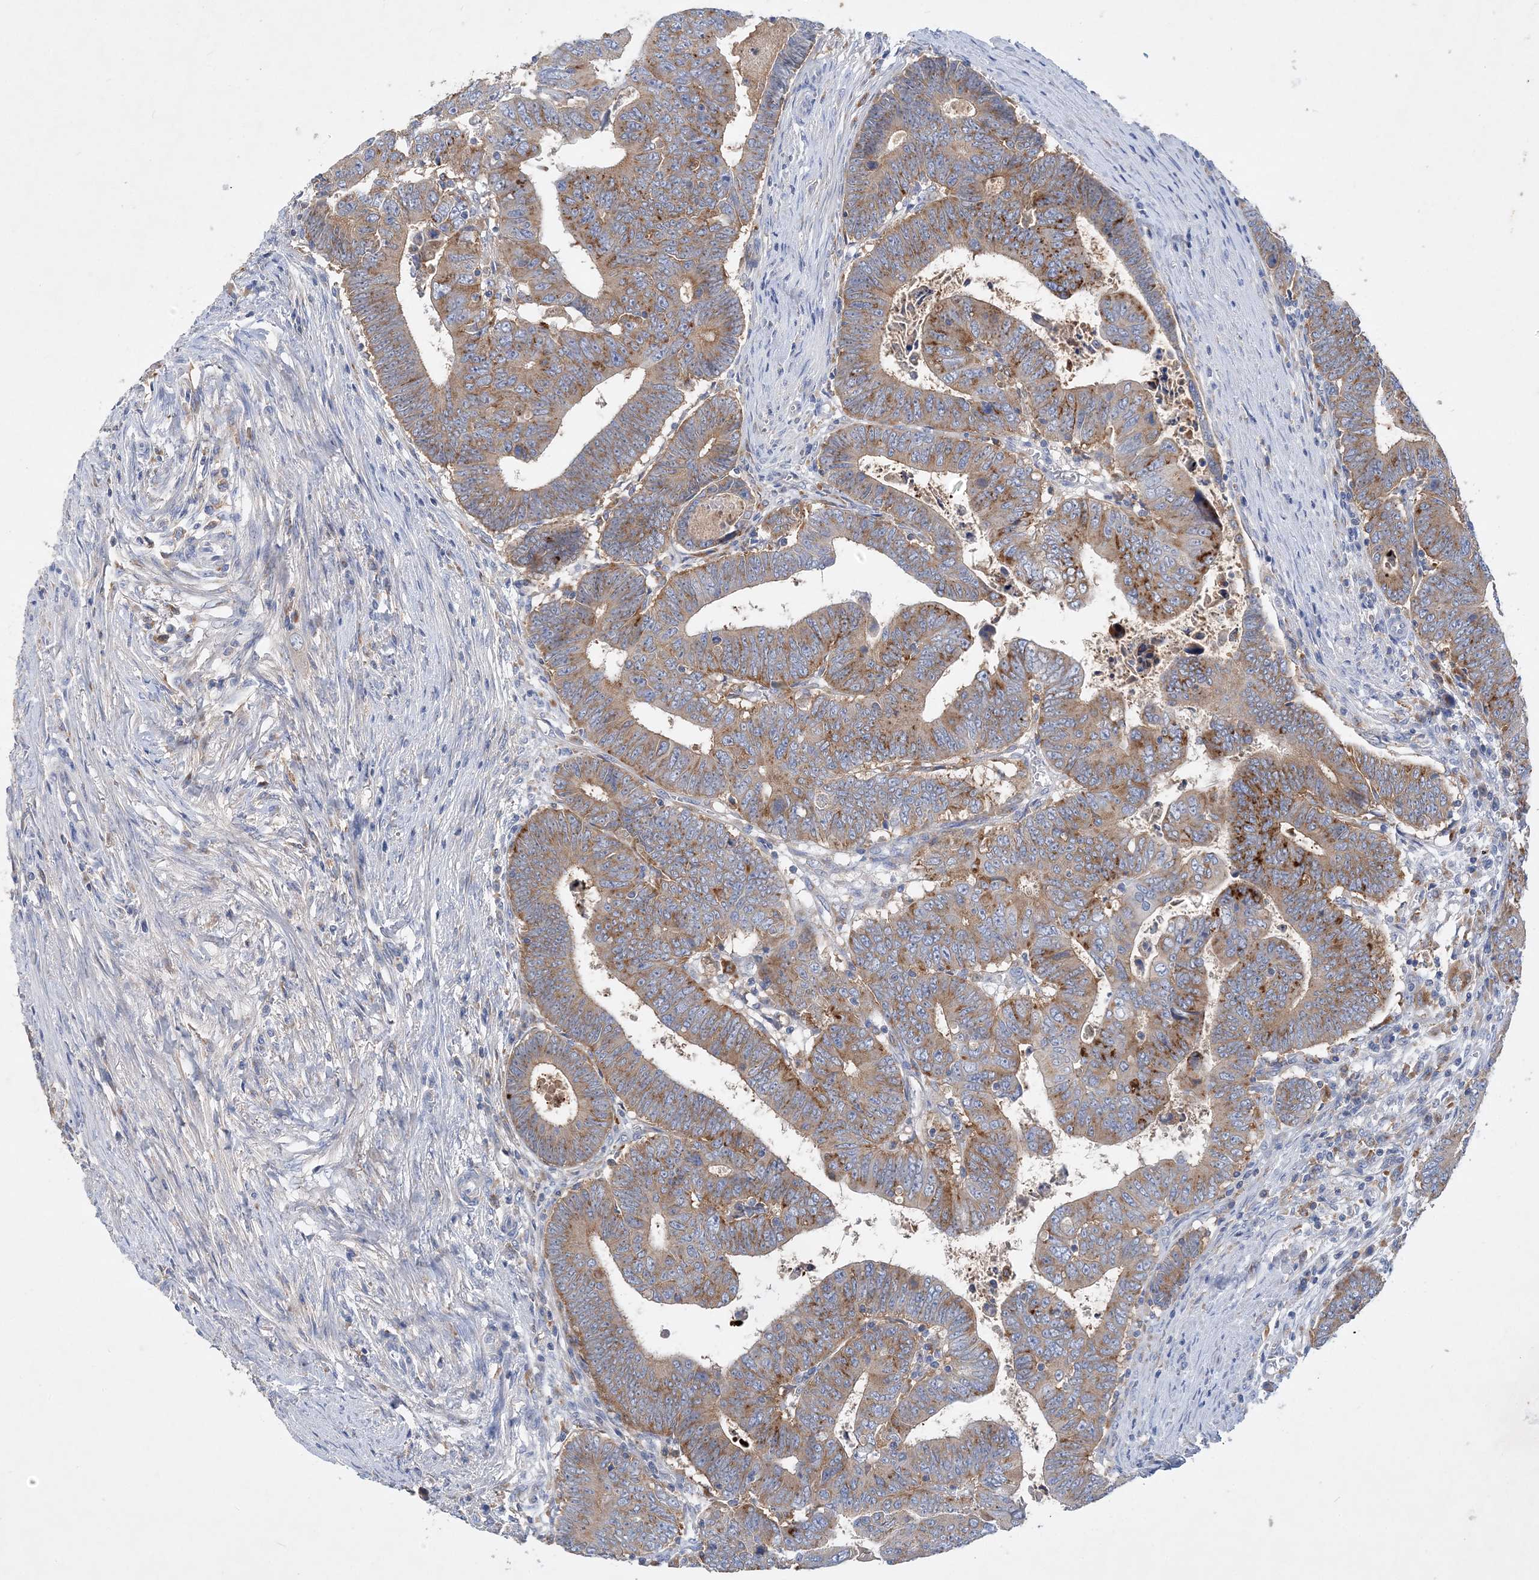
{"staining": {"intensity": "moderate", "quantity": ">75%", "location": "cytoplasmic/membranous"}, "tissue": "colorectal cancer", "cell_type": "Tumor cells", "image_type": "cancer", "snomed": [{"axis": "morphology", "description": "Normal tissue, NOS"}, {"axis": "morphology", "description": "Adenocarcinoma, NOS"}, {"axis": "topography", "description": "Rectum"}], "caption": "Colorectal cancer (adenocarcinoma) stained with a protein marker displays moderate staining in tumor cells.", "gene": "GRINA", "patient": {"sex": "female", "age": 65}}